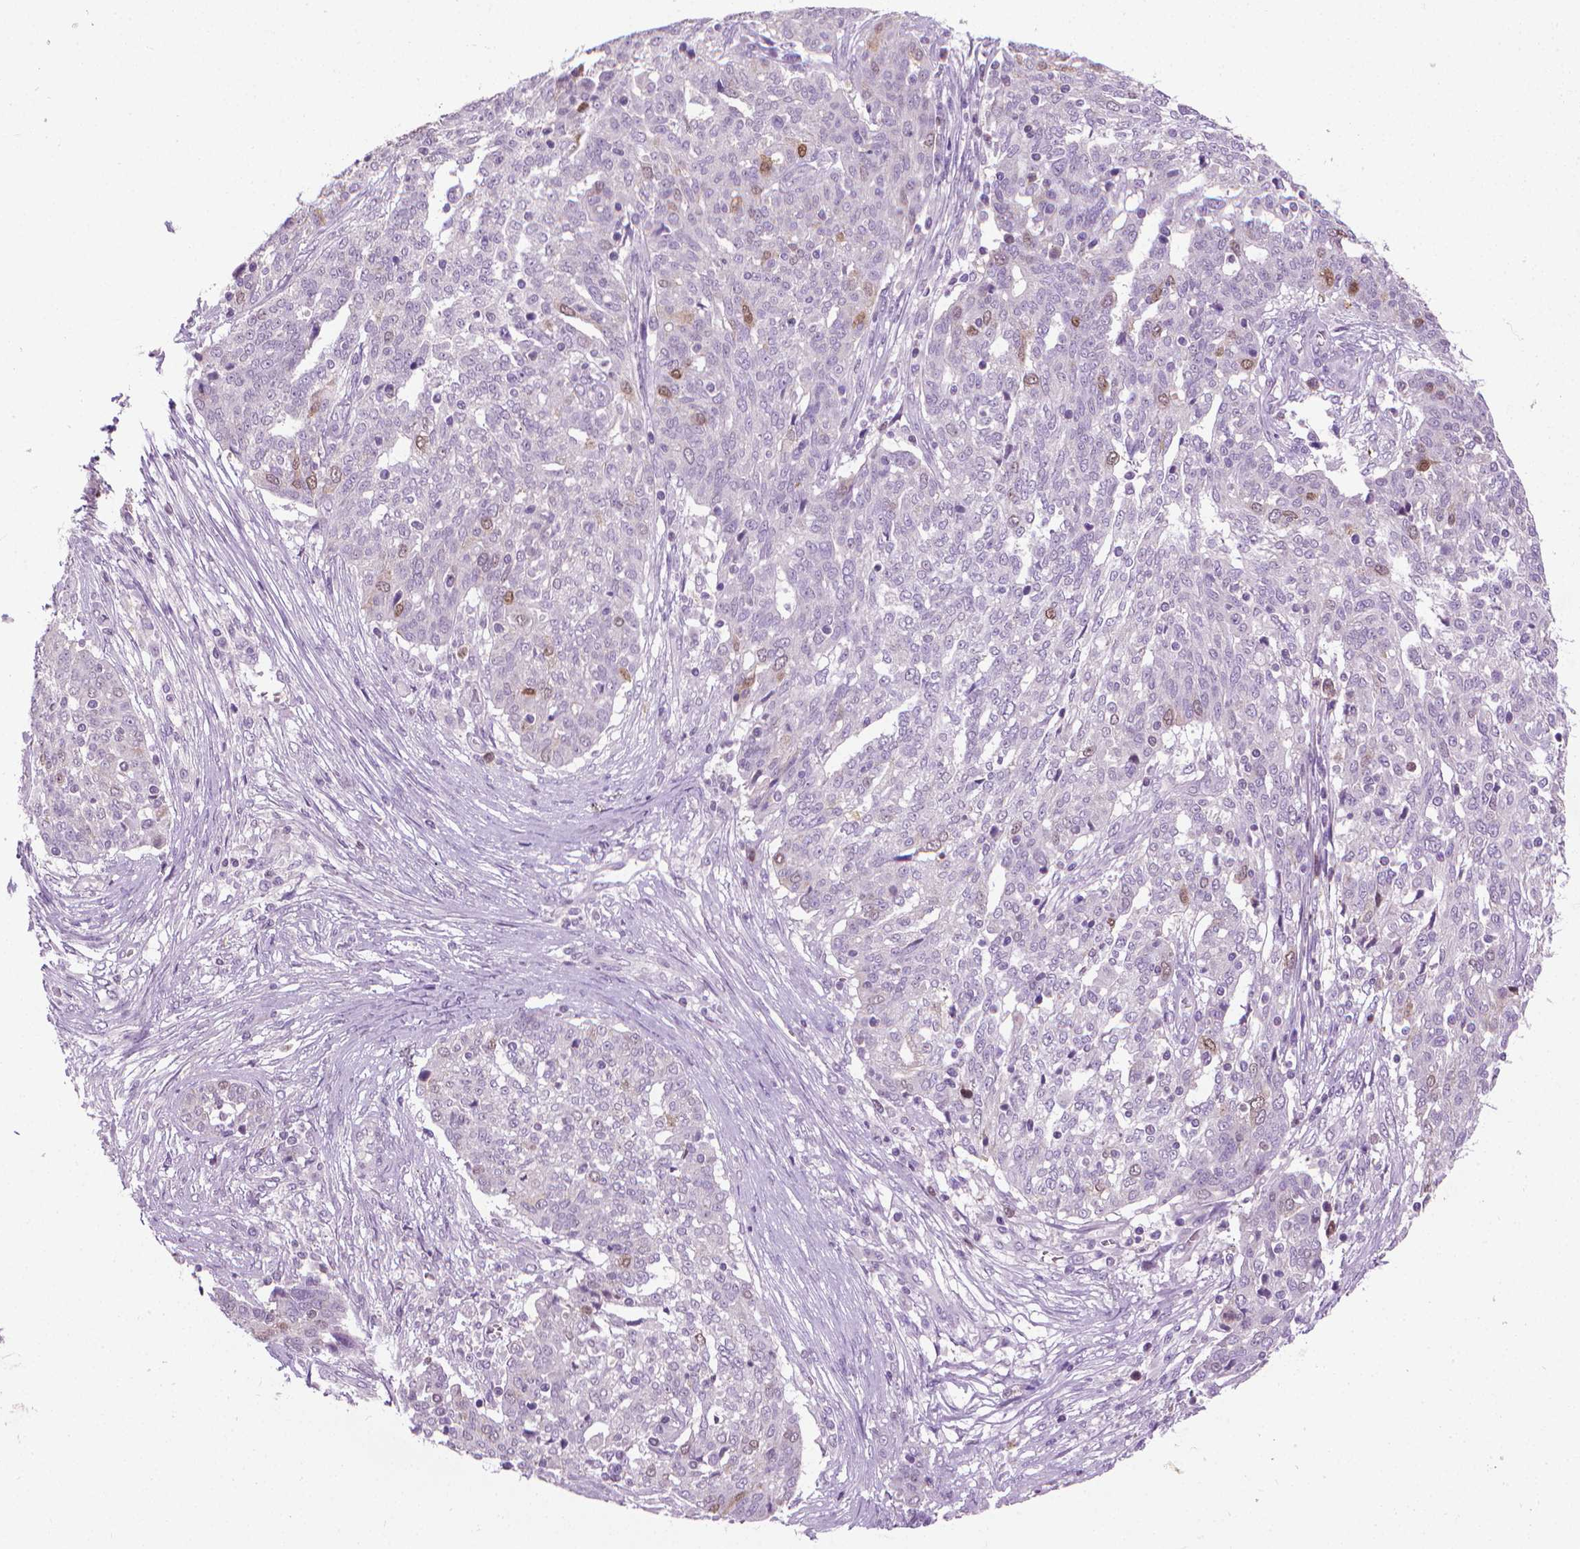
{"staining": {"intensity": "negative", "quantity": "none", "location": "none"}, "tissue": "ovarian cancer", "cell_type": "Tumor cells", "image_type": "cancer", "snomed": [{"axis": "morphology", "description": "Cystadenocarcinoma, serous, NOS"}, {"axis": "topography", "description": "Ovary"}], "caption": "This is an immunohistochemistry photomicrograph of human ovarian serous cystadenocarcinoma. There is no staining in tumor cells.", "gene": "CDKN2D", "patient": {"sex": "female", "age": 67}}